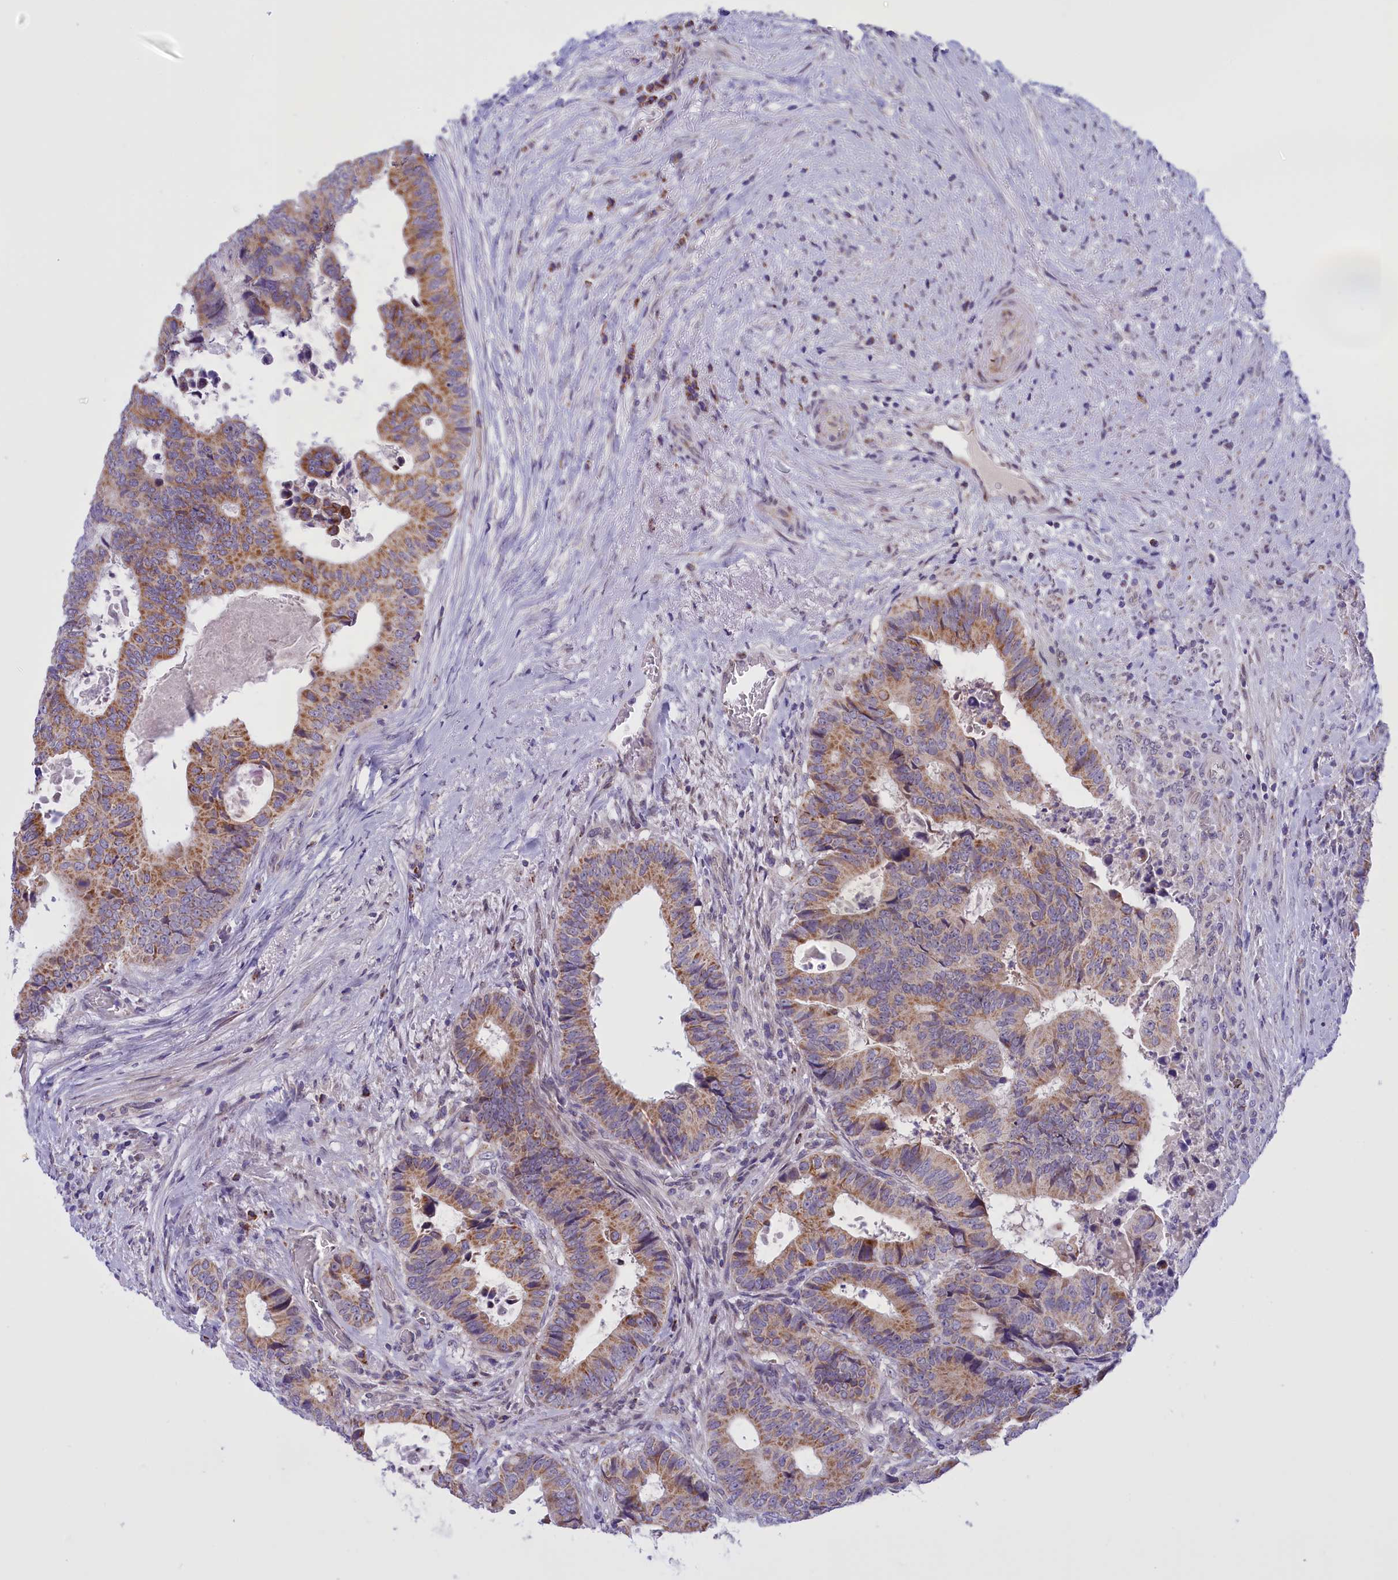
{"staining": {"intensity": "moderate", "quantity": "25%-75%", "location": "cytoplasmic/membranous"}, "tissue": "colorectal cancer", "cell_type": "Tumor cells", "image_type": "cancer", "snomed": [{"axis": "morphology", "description": "Adenocarcinoma, NOS"}, {"axis": "topography", "description": "Colon"}], "caption": "Moderate cytoplasmic/membranous protein positivity is appreciated in about 25%-75% of tumor cells in colorectal cancer (adenocarcinoma).", "gene": "FAM149B1", "patient": {"sex": "male", "age": 85}}